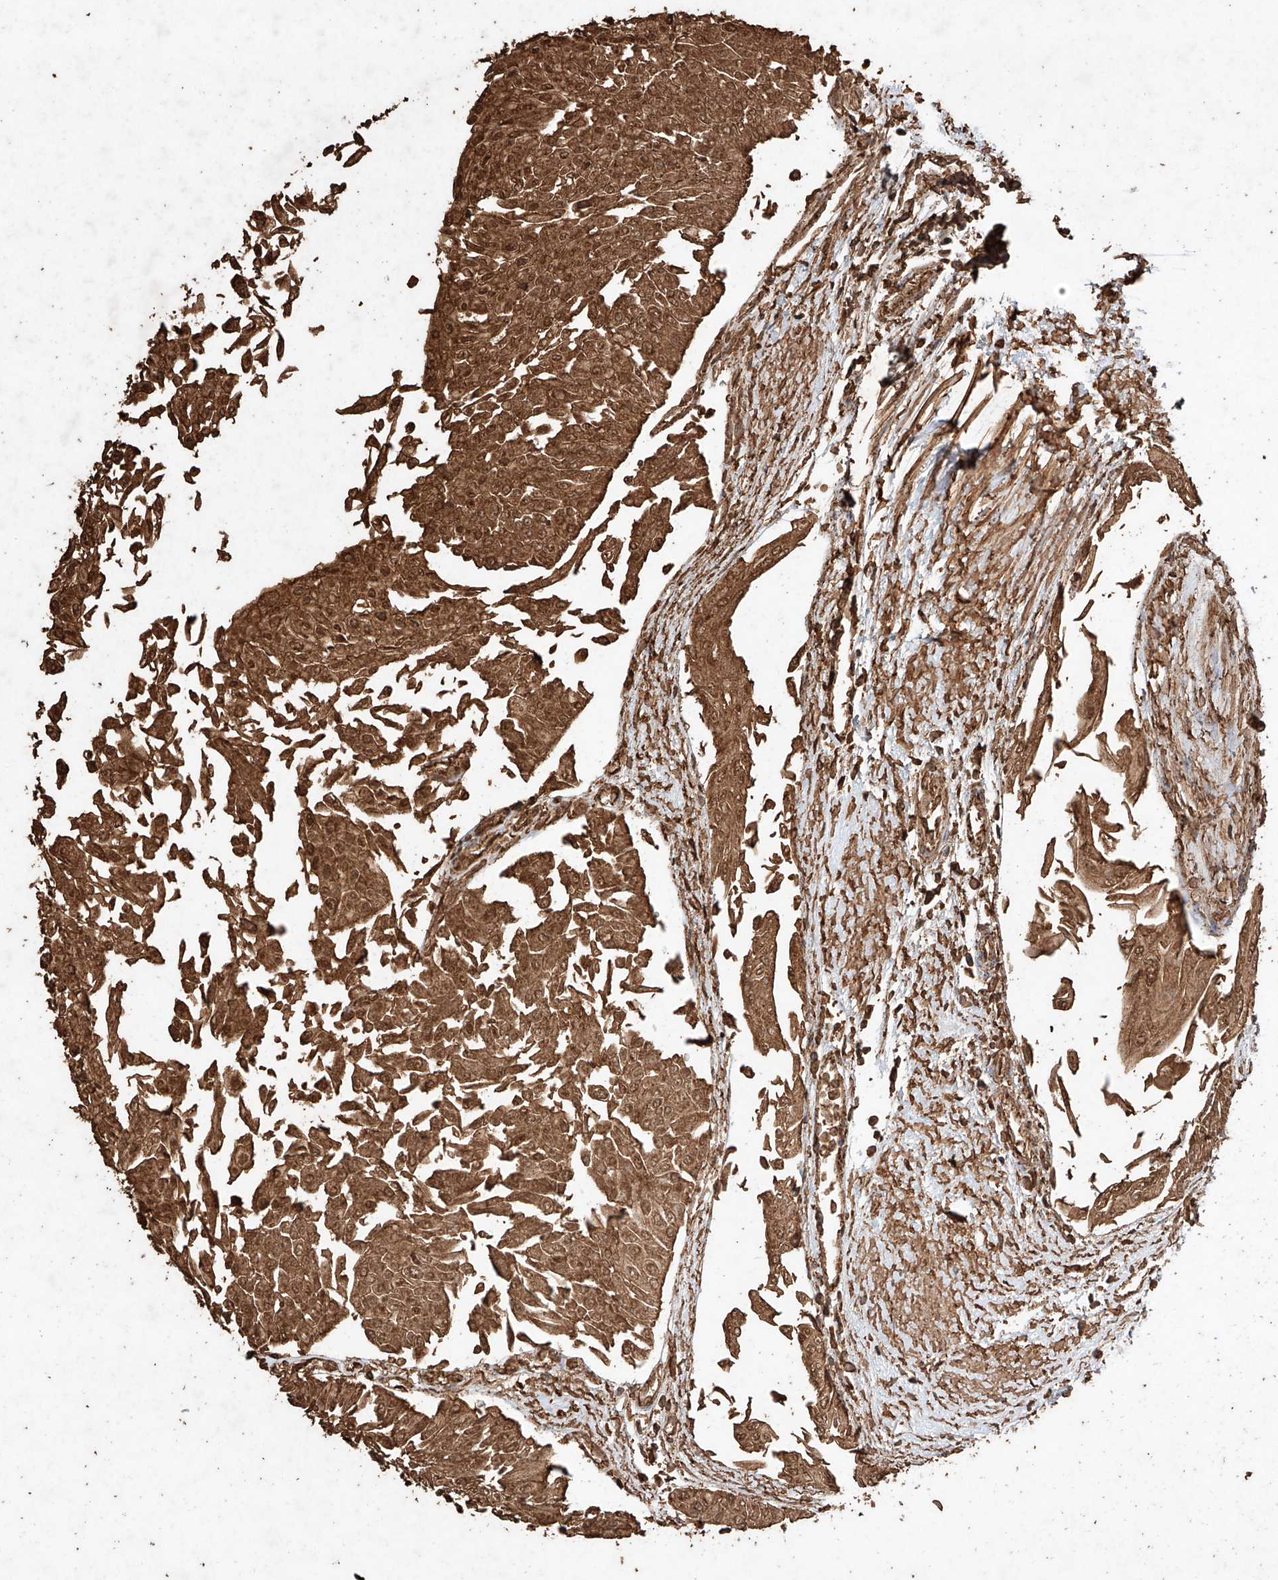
{"staining": {"intensity": "strong", "quantity": ">75%", "location": "cytoplasmic/membranous"}, "tissue": "urothelial cancer", "cell_type": "Tumor cells", "image_type": "cancer", "snomed": [{"axis": "morphology", "description": "Urothelial carcinoma, Low grade"}, {"axis": "topography", "description": "Urinary bladder"}], "caption": "Immunohistochemistry (IHC) of human urothelial cancer demonstrates high levels of strong cytoplasmic/membranous expression in approximately >75% of tumor cells. (DAB (3,3'-diaminobenzidine) IHC, brown staining for protein, blue staining for nuclei).", "gene": "M6PR", "patient": {"sex": "male", "age": 67}}